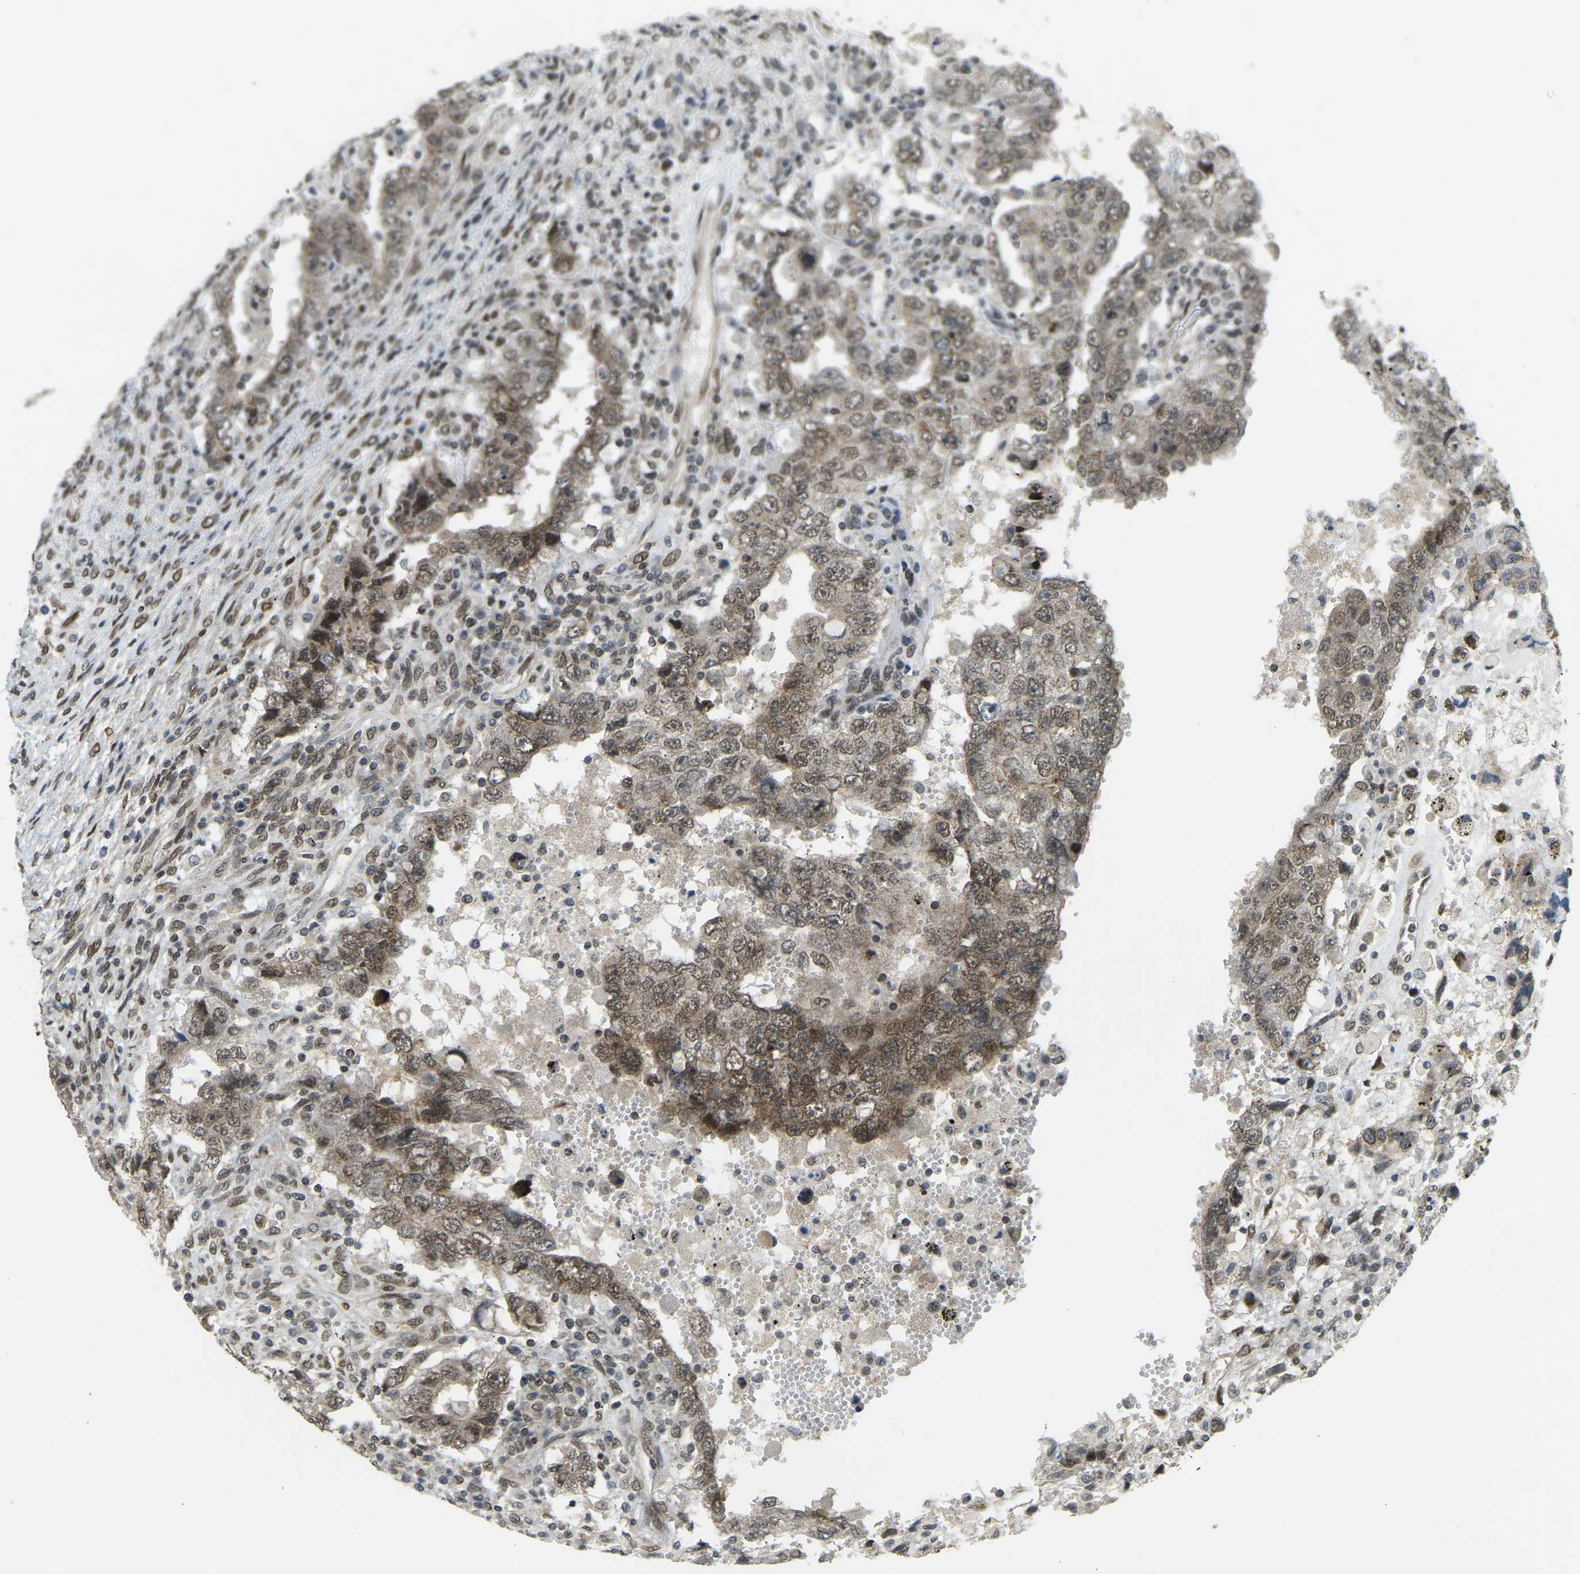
{"staining": {"intensity": "moderate", "quantity": ">75%", "location": "cytoplasmic/membranous,nuclear"}, "tissue": "testis cancer", "cell_type": "Tumor cells", "image_type": "cancer", "snomed": [{"axis": "morphology", "description": "Carcinoma, Embryonal, NOS"}, {"axis": "topography", "description": "Testis"}], "caption": "Moderate cytoplasmic/membranous and nuclear staining is identified in approximately >75% of tumor cells in embryonal carcinoma (testis). The staining is performed using DAB brown chromogen to label protein expression. The nuclei are counter-stained blue using hematoxylin.", "gene": "SYNE1", "patient": {"sex": "male", "age": 26}}